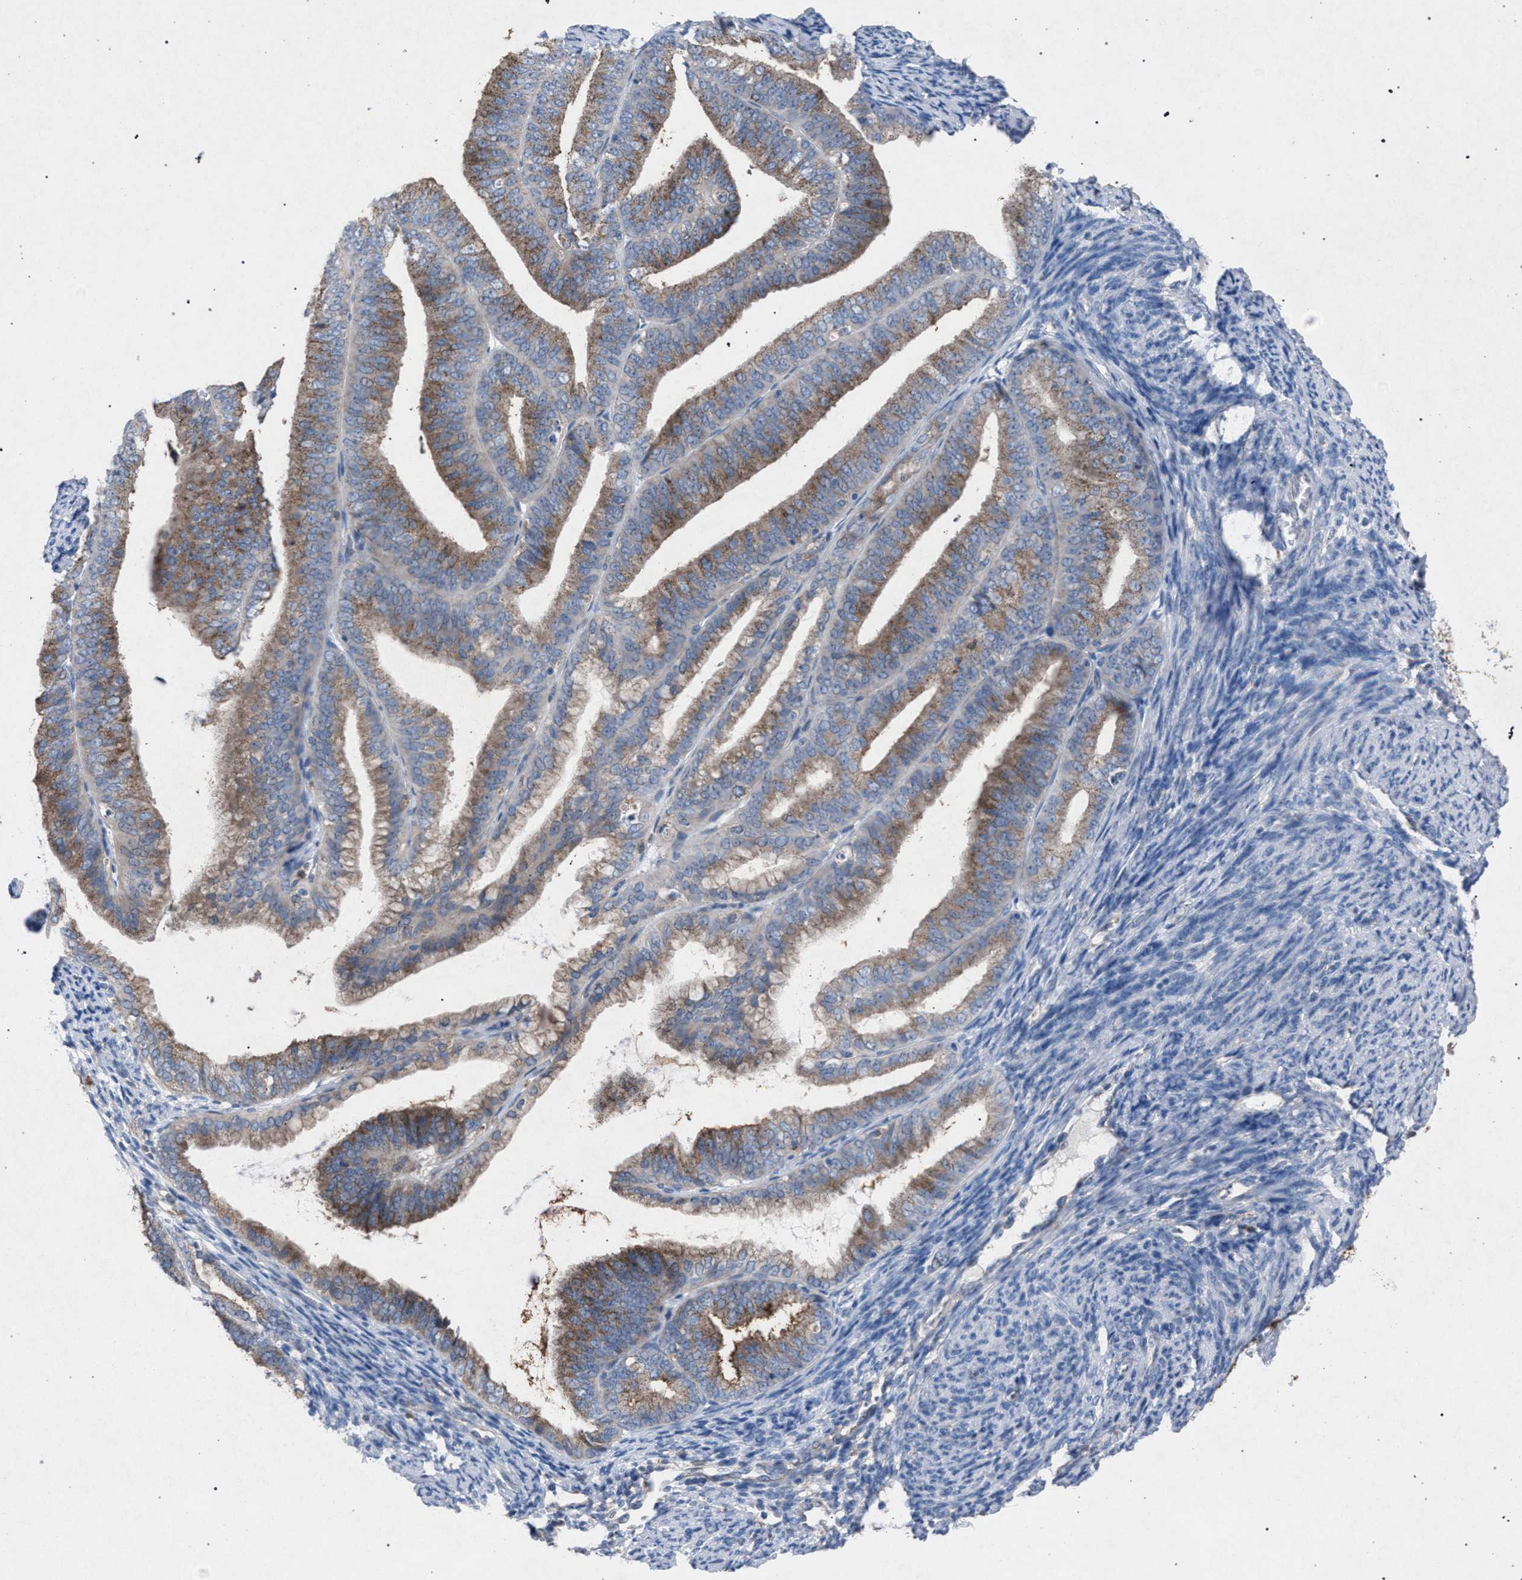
{"staining": {"intensity": "moderate", "quantity": ">75%", "location": "cytoplasmic/membranous"}, "tissue": "endometrial cancer", "cell_type": "Tumor cells", "image_type": "cancer", "snomed": [{"axis": "morphology", "description": "Adenocarcinoma, NOS"}, {"axis": "topography", "description": "Endometrium"}], "caption": "Endometrial cancer stained with a brown dye shows moderate cytoplasmic/membranous positive staining in approximately >75% of tumor cells.", "gene": "HSD17B4", "patient": {"sex": "female", "age": 63}}